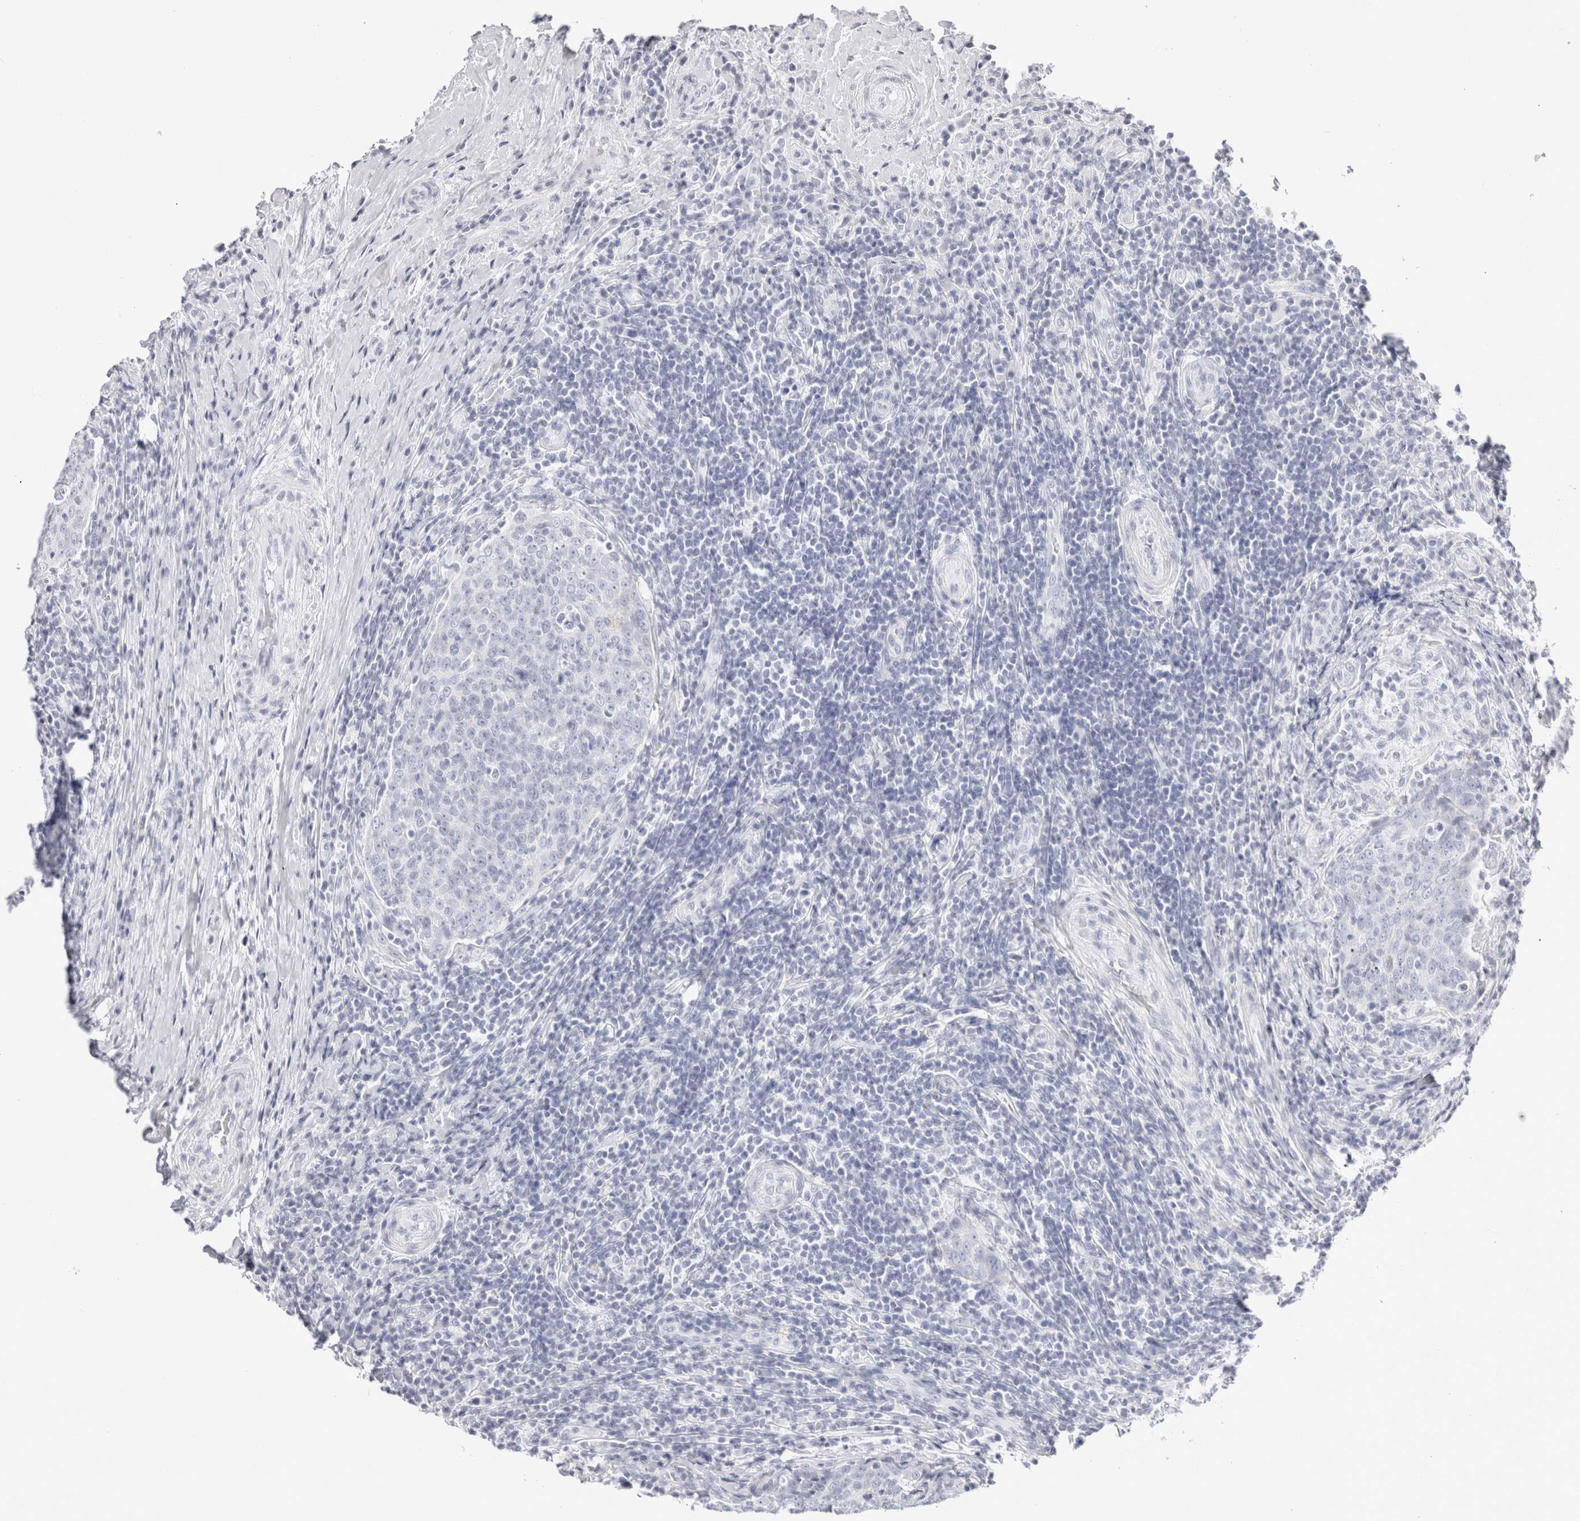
{"staining": {"intensity": "negative", "quantity": "none", "location": "none"}, "tissue": "head and neck cancer", "cell_type": "Tumor cells", "image_type": "cancer", "snomed": [{"axis": "morphology", "description": "Squamous cell carcinoma, NOS"}, {"axis": "morphology", "description": "Squamous cell carcinoma, metastatic, NOS"}, {"axis": "topography", "description": "Lymph node"}, {"axis": "topography", "description": "Head-Neck"}], "caption": "Protein analysis of head and neck cancer (metastatic squamous cell carcinoma) displays no significant staining in tumor cells.", "gene": "GARIN1A", "patient": {"sex": "male", "age": 62}}